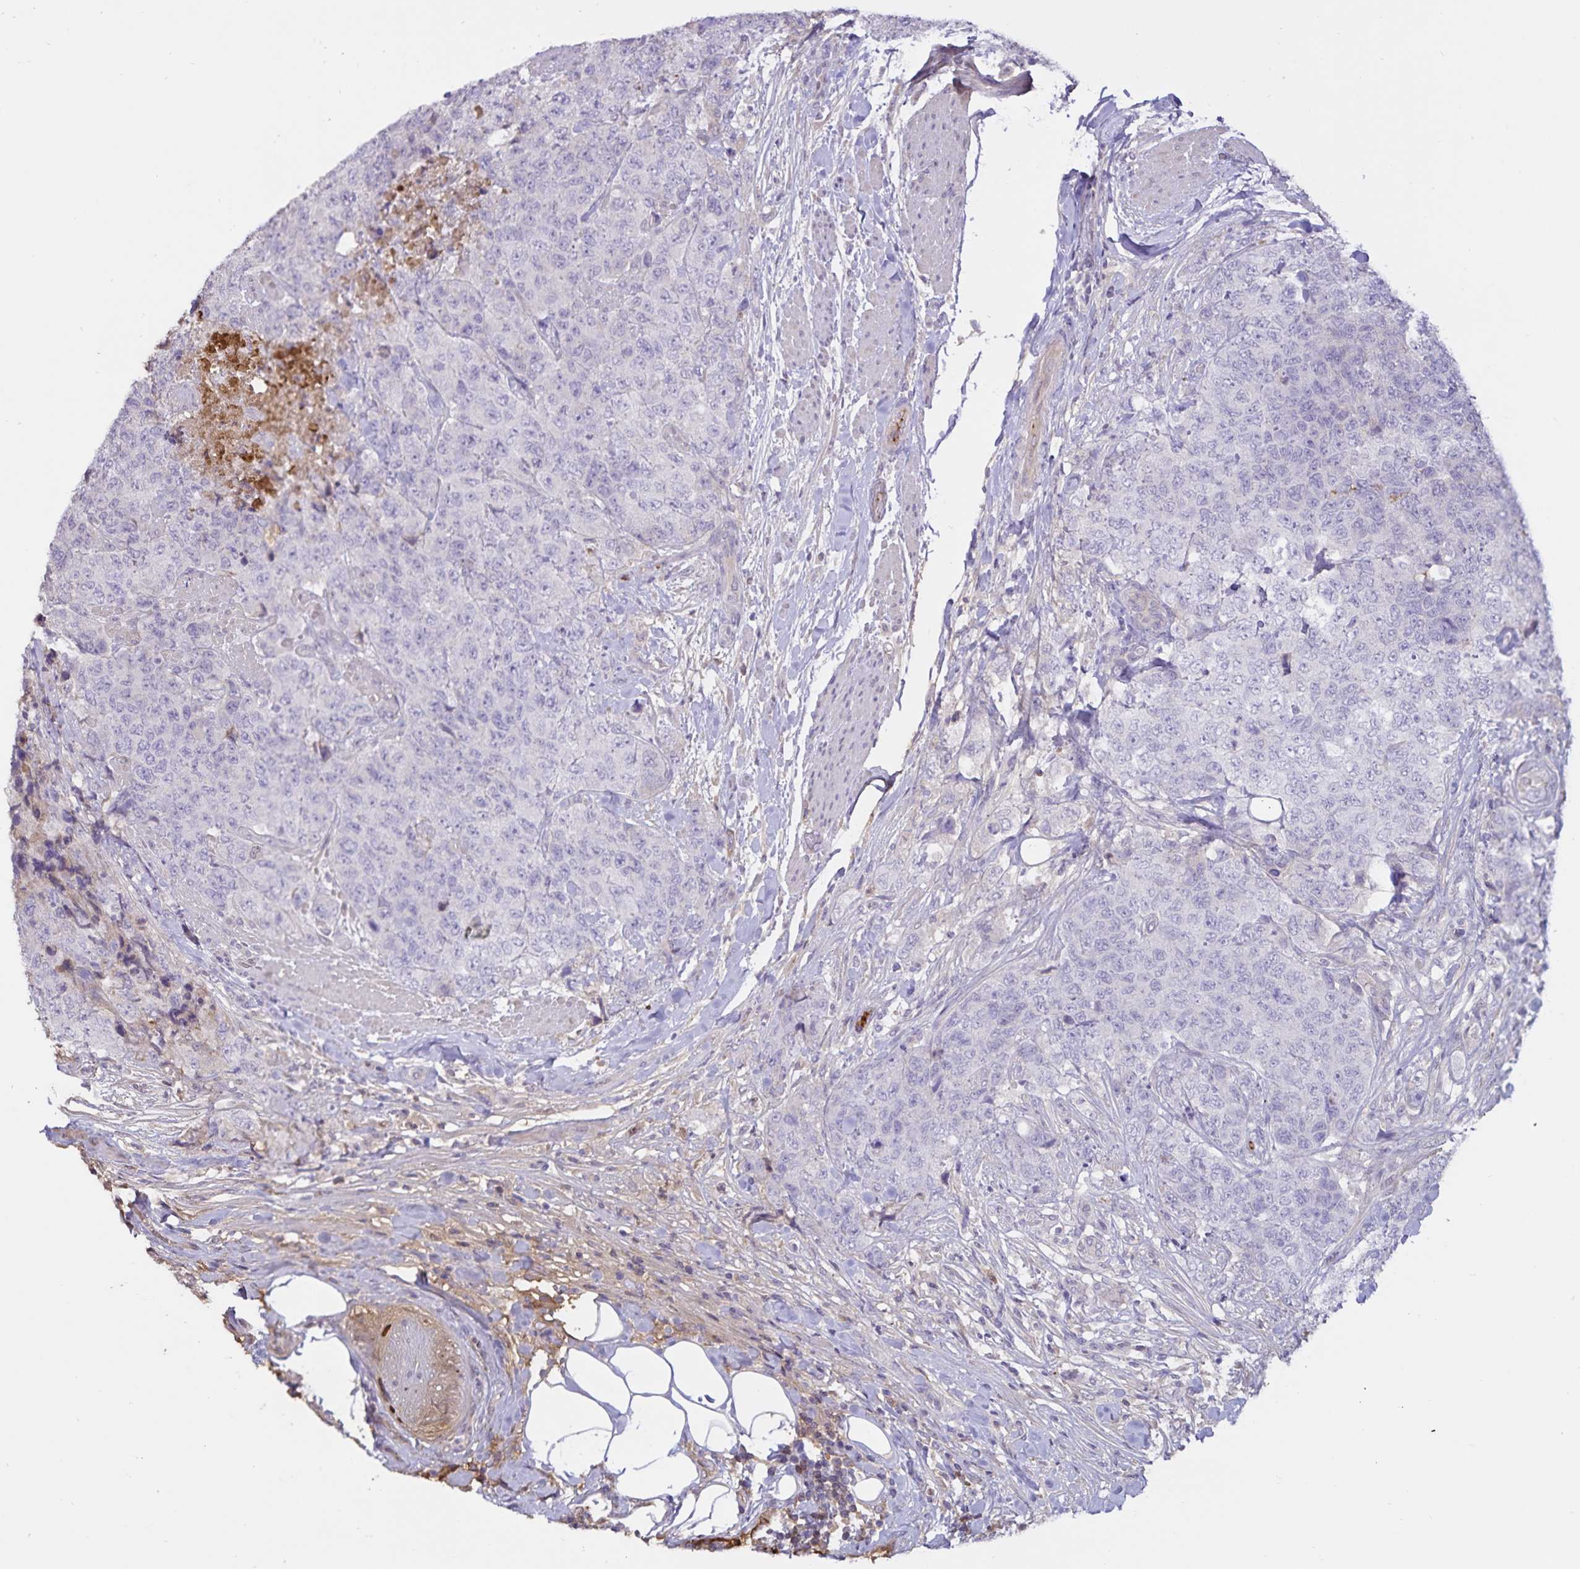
{"staining": {"intensity": "negative", "quantity": "none", "location": "none"}, "tissue": "urothelial cancer", "cell_type": "Tumor cells", "image_type": "cancer", "snomed": [{"axis": "morphology", "description": "Urothelial carcinoma, High grade"}, {"axis": "topography", "description": "Urinary bladder"}], "caption": "The photomicrograph reveals no significant positivity in tumor cells of urothelial carcinoma (high-grade).", "gene": "FGG", "patient": {"sex": "female", "age": 78}}